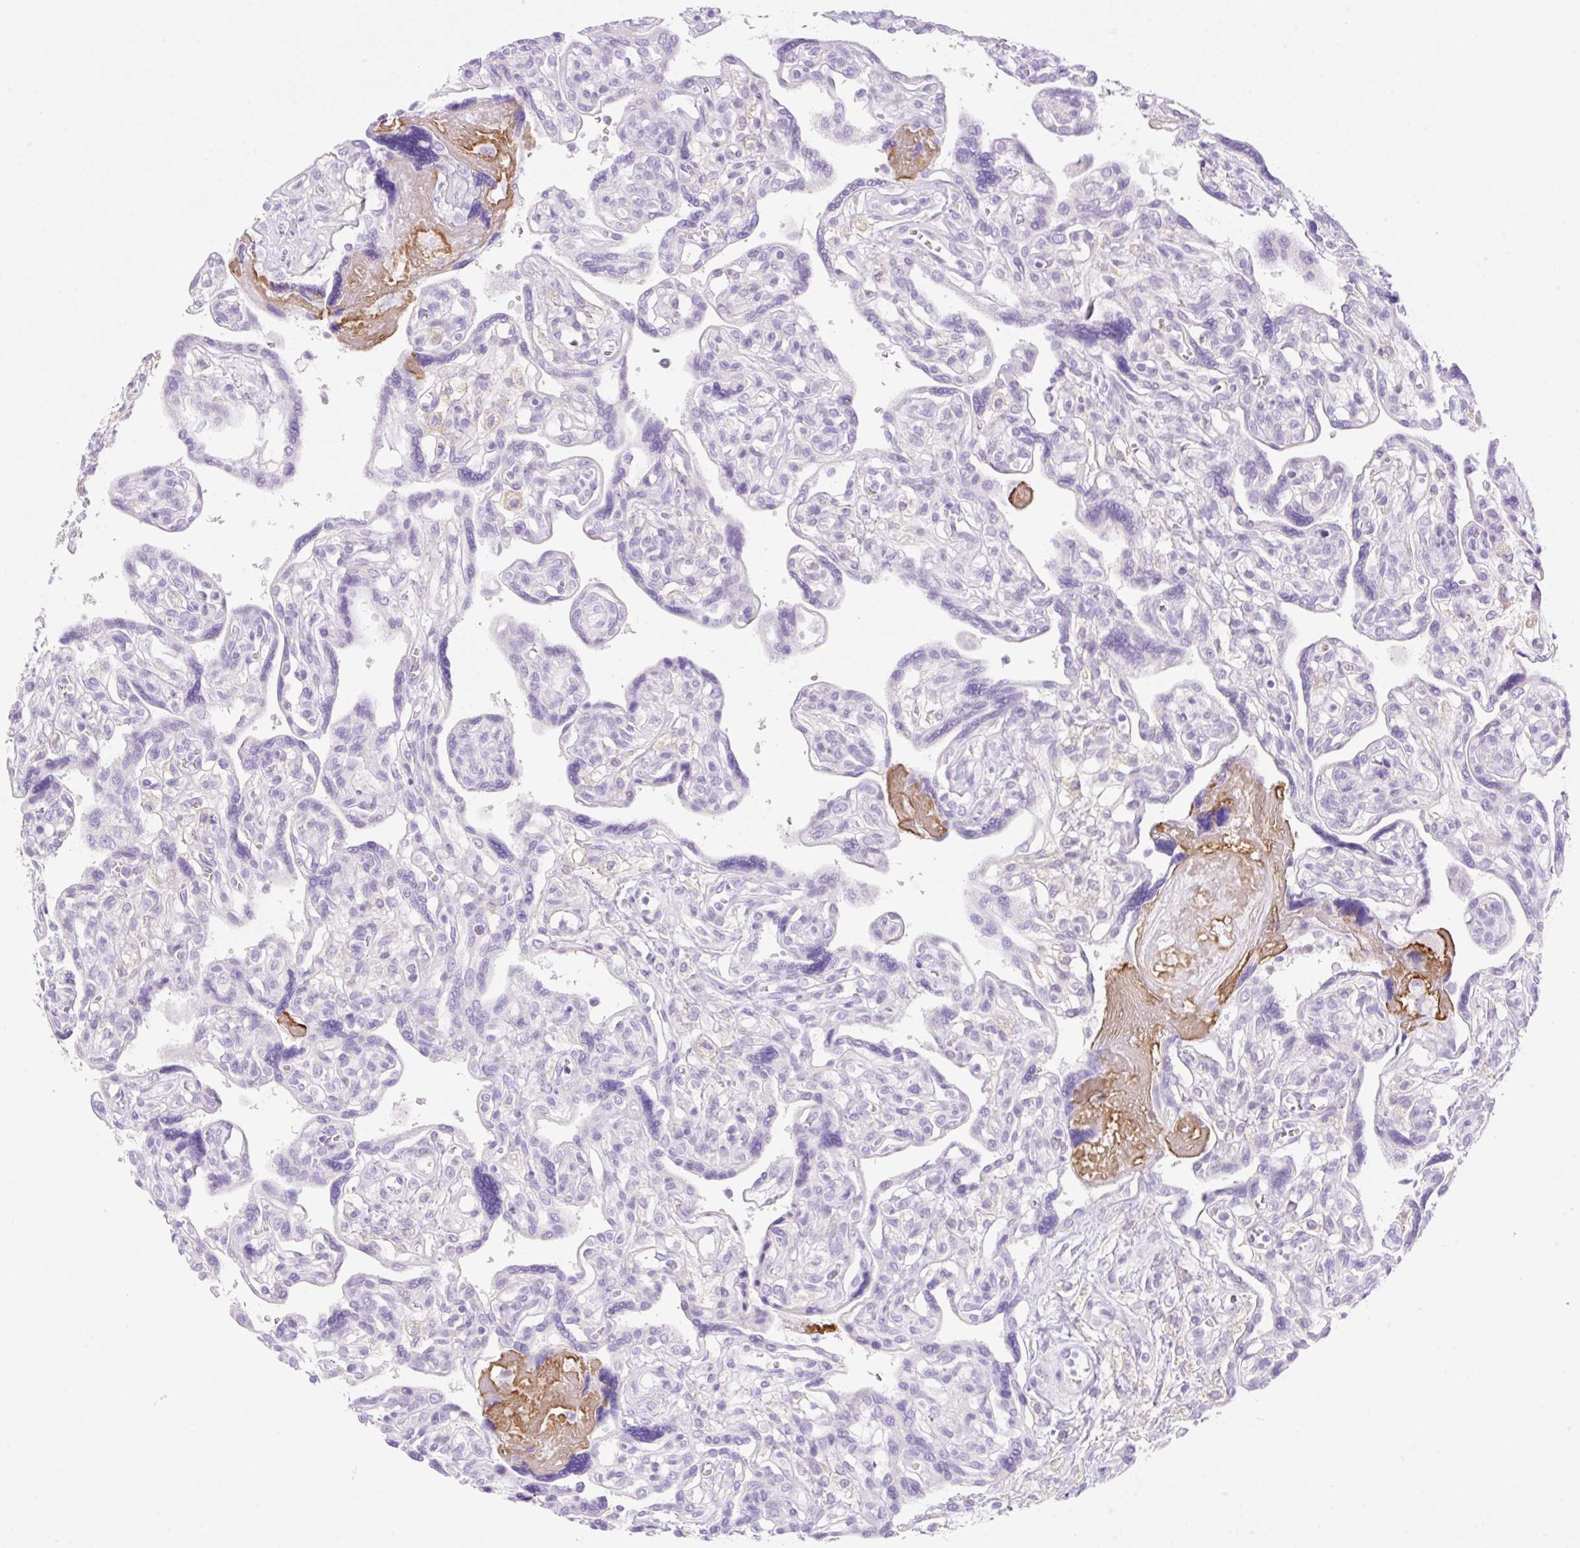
{"staining": {"intensity": "negative", "quantity": "none", "location": "none"}, "tissue": "placenta", "cell_type": "Trophoblastic cells", "image_type": "normal", "snomed": [{"axis": "morphology", "description": "Normal tissue, NOS"}, {"axis": "topography", "description": "Placenta"}], "caption": "This micrograph is of benign placenta stained with IHC to label a protein in brown with the nuclei are counter-stained blue. There is no positivity in trophoblastic cells.", "gene": "CDX1", "patient": {"sex": "female", "age": 39}}